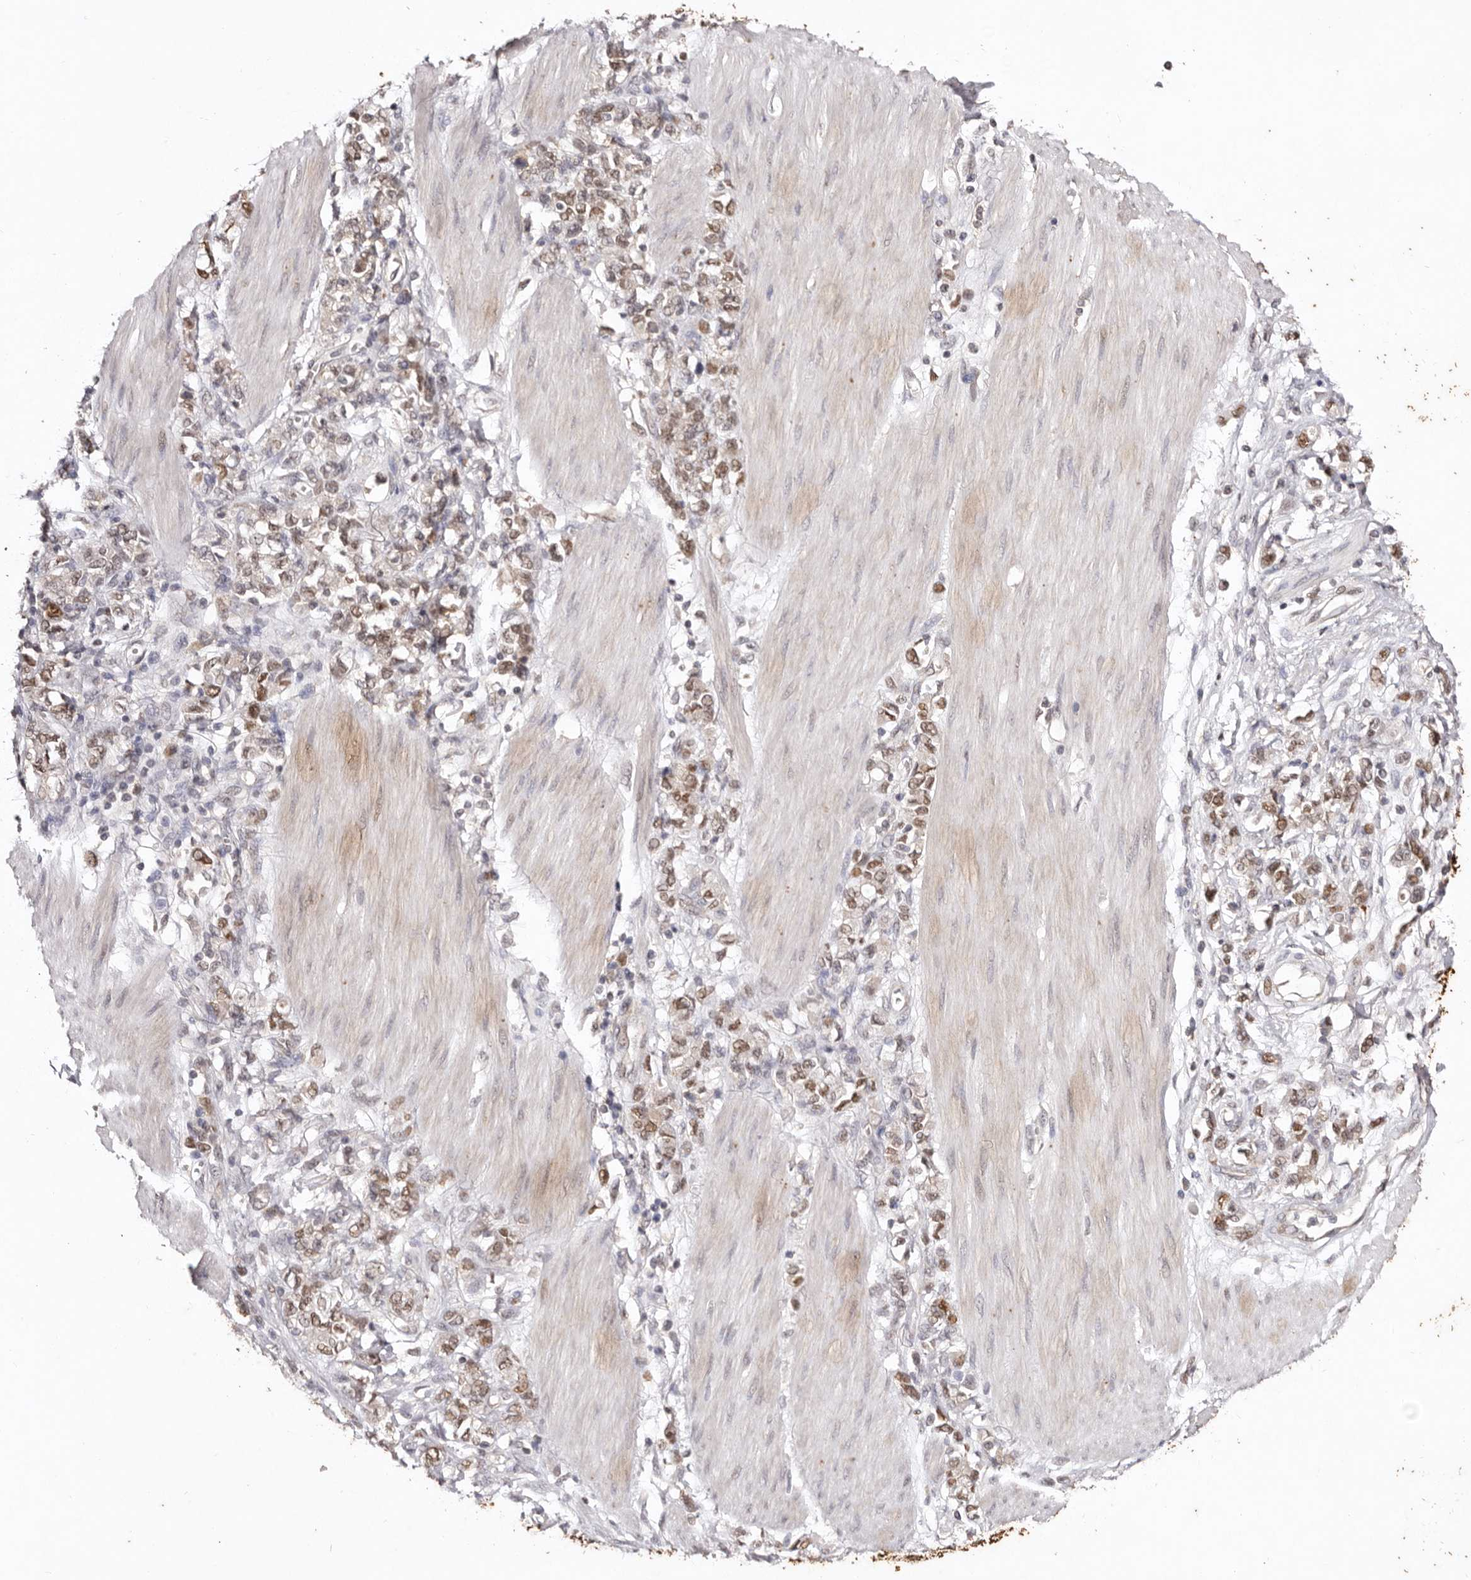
{"staining": {"intensity": "moderate", "quantity": ">75%", "location": "nuclear"}, "tissue": "stomach cancer", "cell_type": "Tumor cells", "image_type": "cancer", "snomed": [{"axis": "morphology", "description": "Adenocarcinoma, NOS"}, {"axis": "topography", "description": "Stomach"}], "caption": "Protein expression analysis of human stomach adenocarcinoma reveals moderate nuclear positivity in about >75% of tumor cells.", "gene": "NOTCH1", "patient": {"sex": "female", "age": 76}}